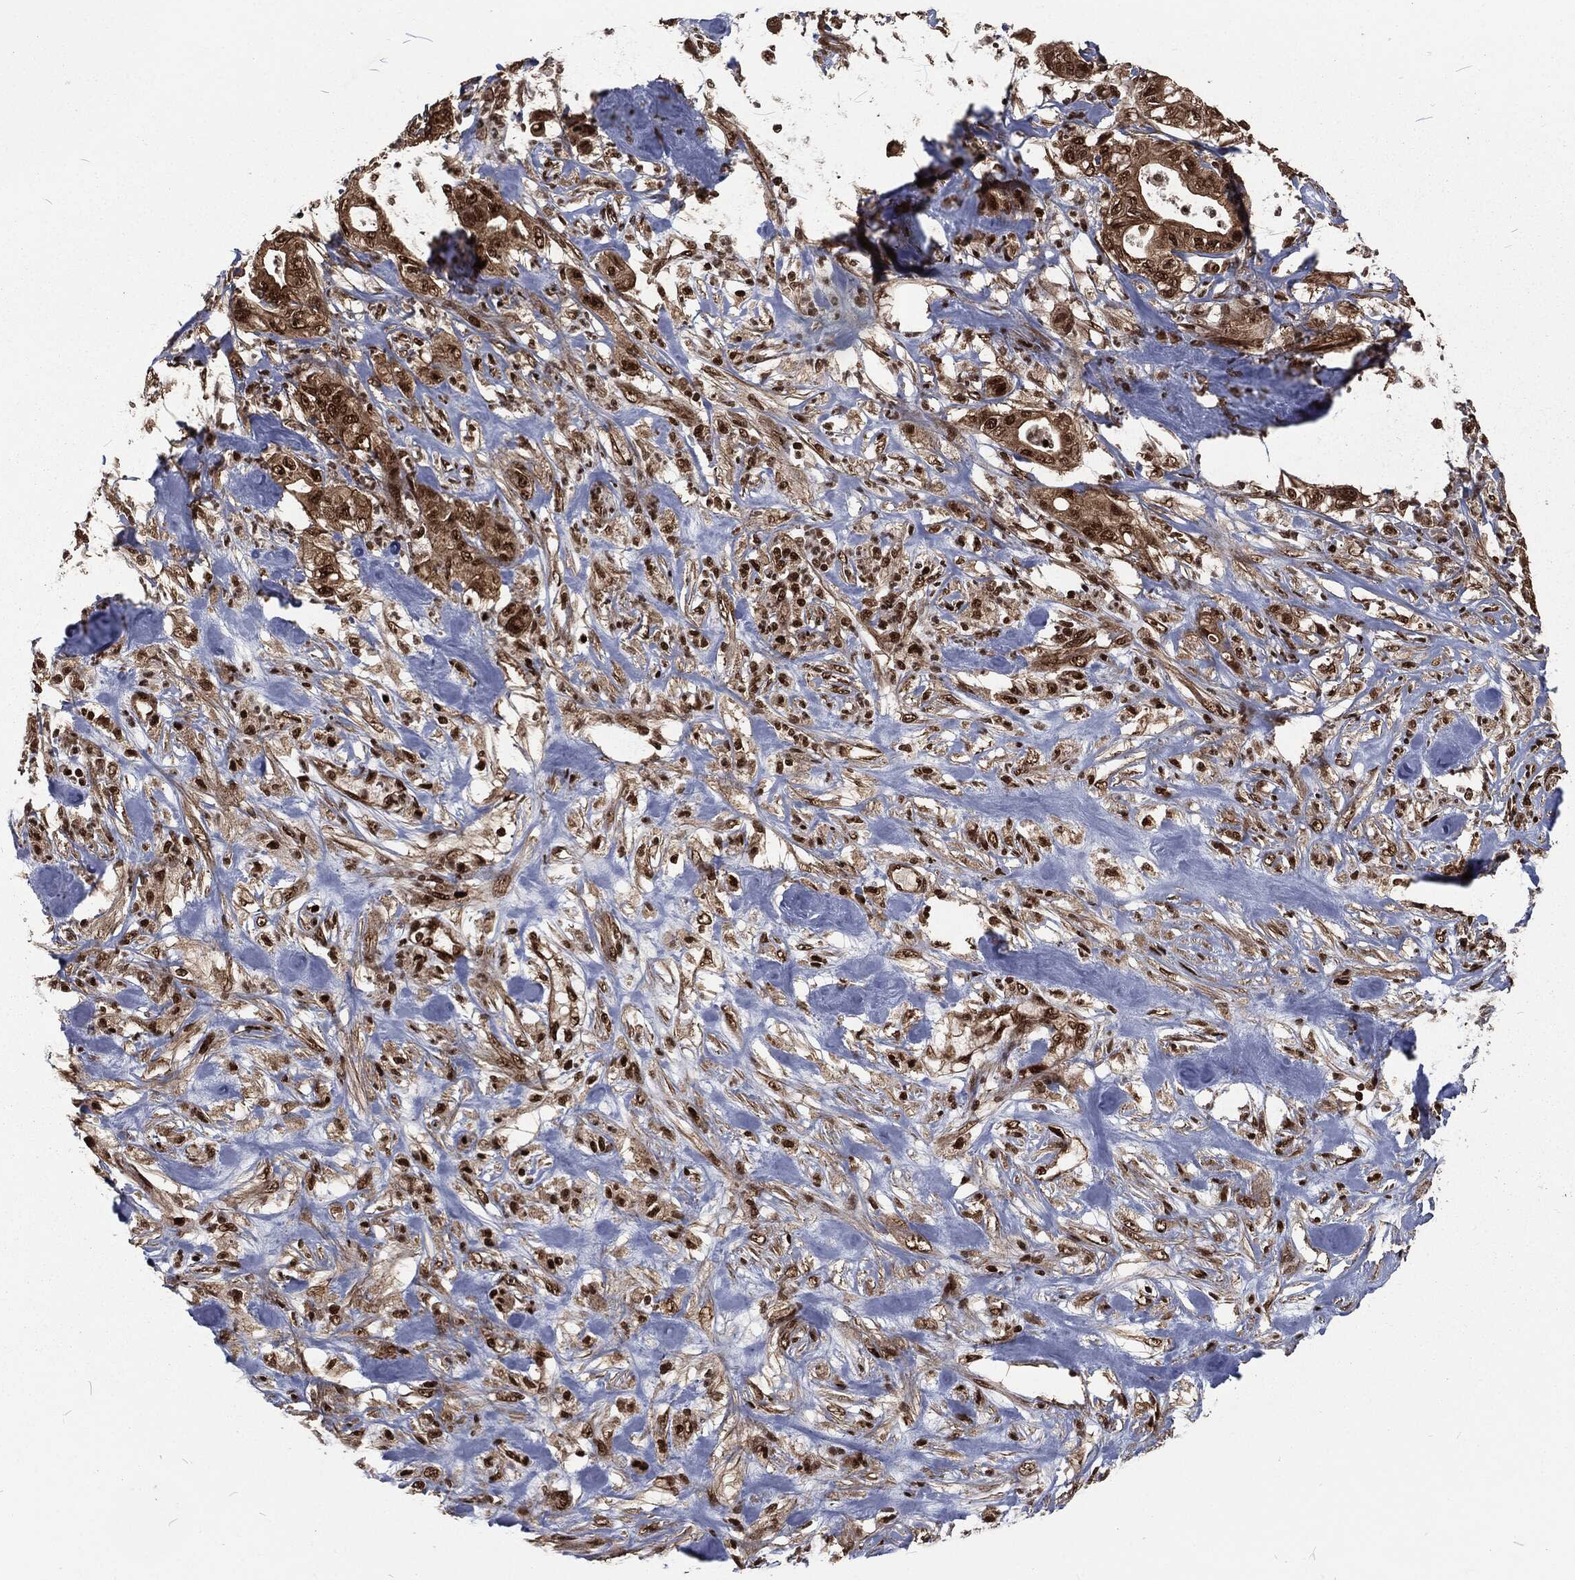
{"staining": {"intensity": "moderate", "quantity": ">75%", "location": "cytoplasmic/membranous,nuclear"}, "tissue": "pancreatic cancer", "cell_type": "Tumor cells", "image_type": "cancer", "snomed": [{"axis": "morphology", "description": "Adenocarcinoma, NOS"}, {"axis": "topography", "description": "Pancreas"}], "caption": "Protein expression analysis of human pancreatic cancer reveals moderate cytoplasmic/membranous and nuclear expression in about >75% of tumor cells.", "gene": "NGRN", "patient": {"sex": "male", "age": 71}}